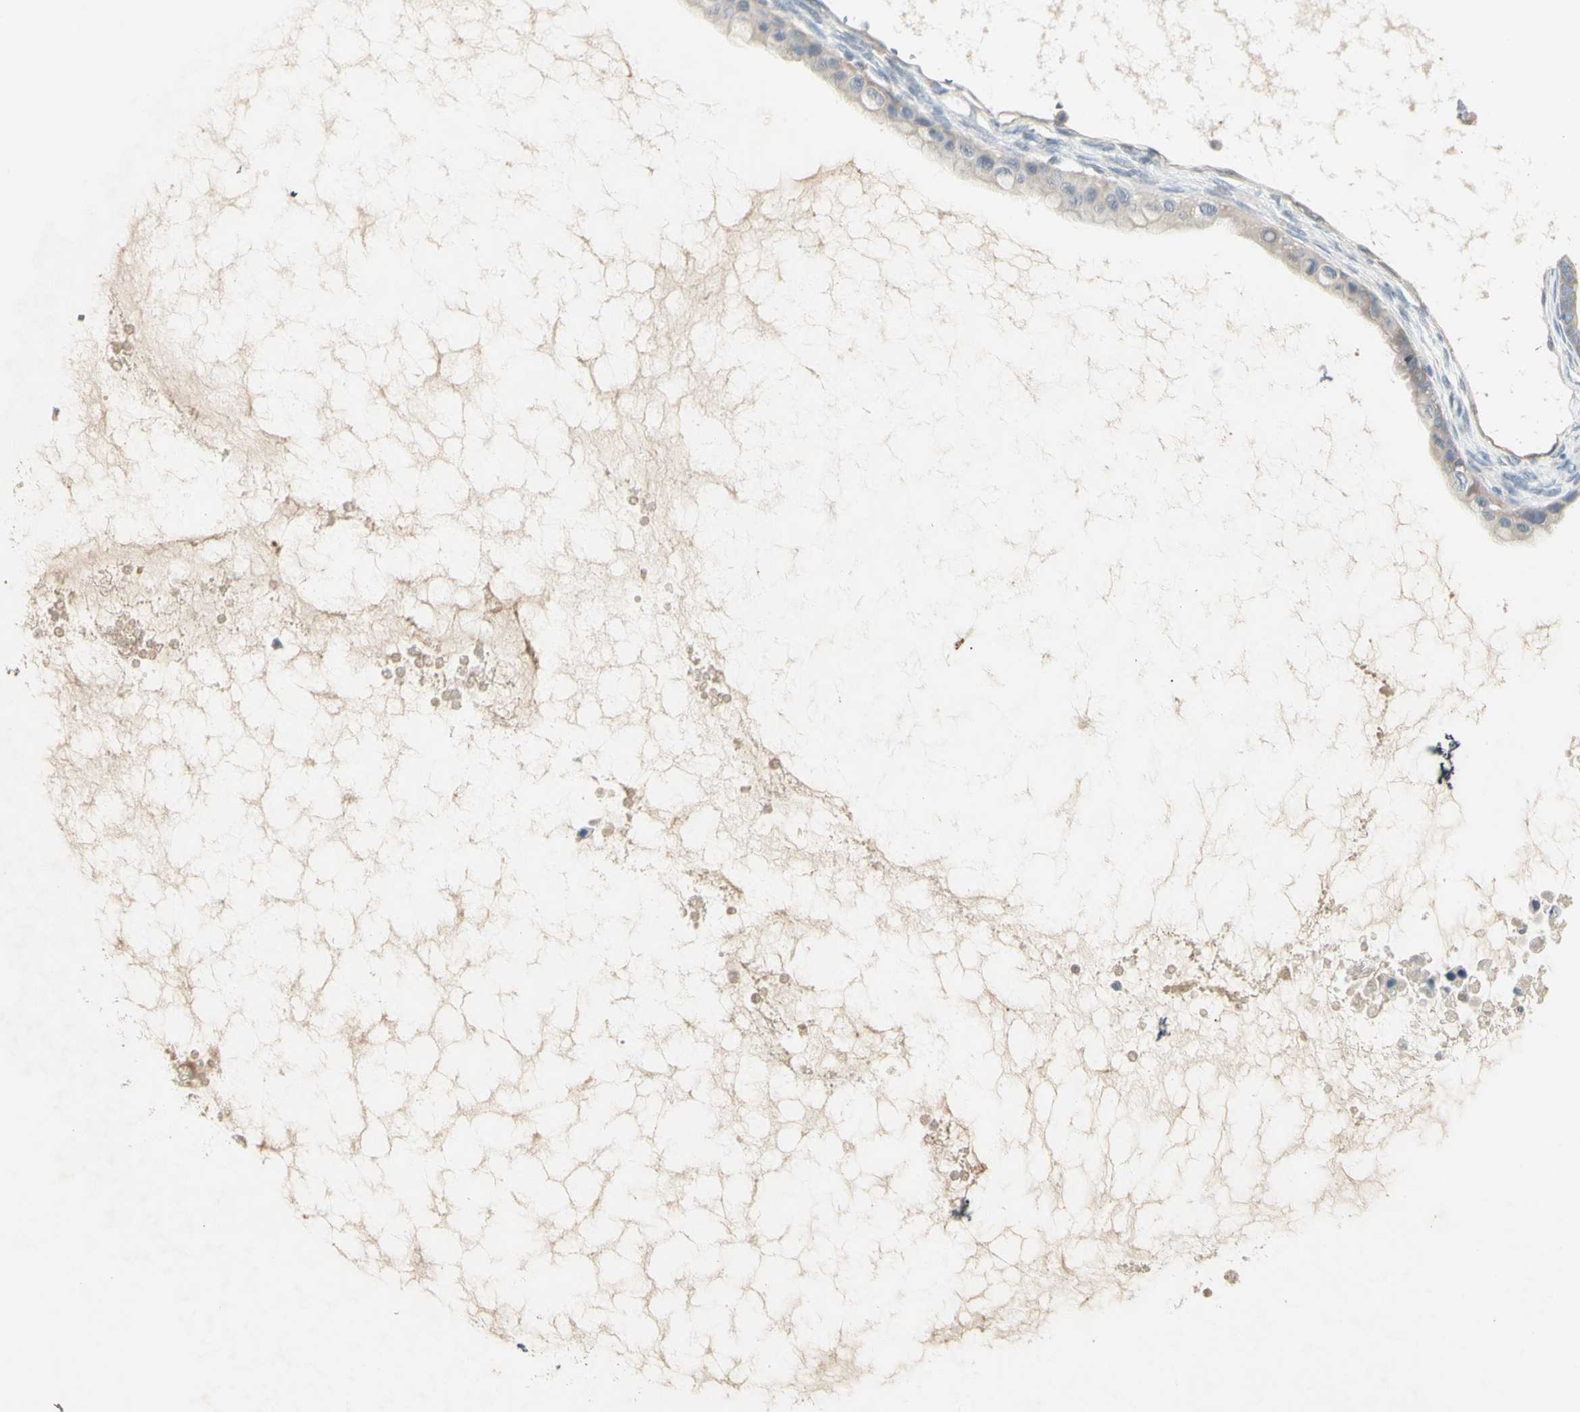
{"staining": {"intensity": "negative", "quantity": "none", "location": "none"}, "tissue": "ovarian cancer", "cell_type": "Tumor cells", "image_type": "cancer", "snomed": [{"axis": "morphology", "description": "Cystadenocarcinoma, mucinous, NOS"}, {"axis": "topography", "description": "Ovary"}], "caption": "IHC histopathology image of human mucinous cystadenocarcinoma (ovarian) stained for a protein (brown), which demonstrates no positivity in tumor cells. (Immunohistochemistry (ihc), brightfield microscopy, high magnification).", "gene": "PRSS21", "patient": {"sex": "female", "age": 80}}